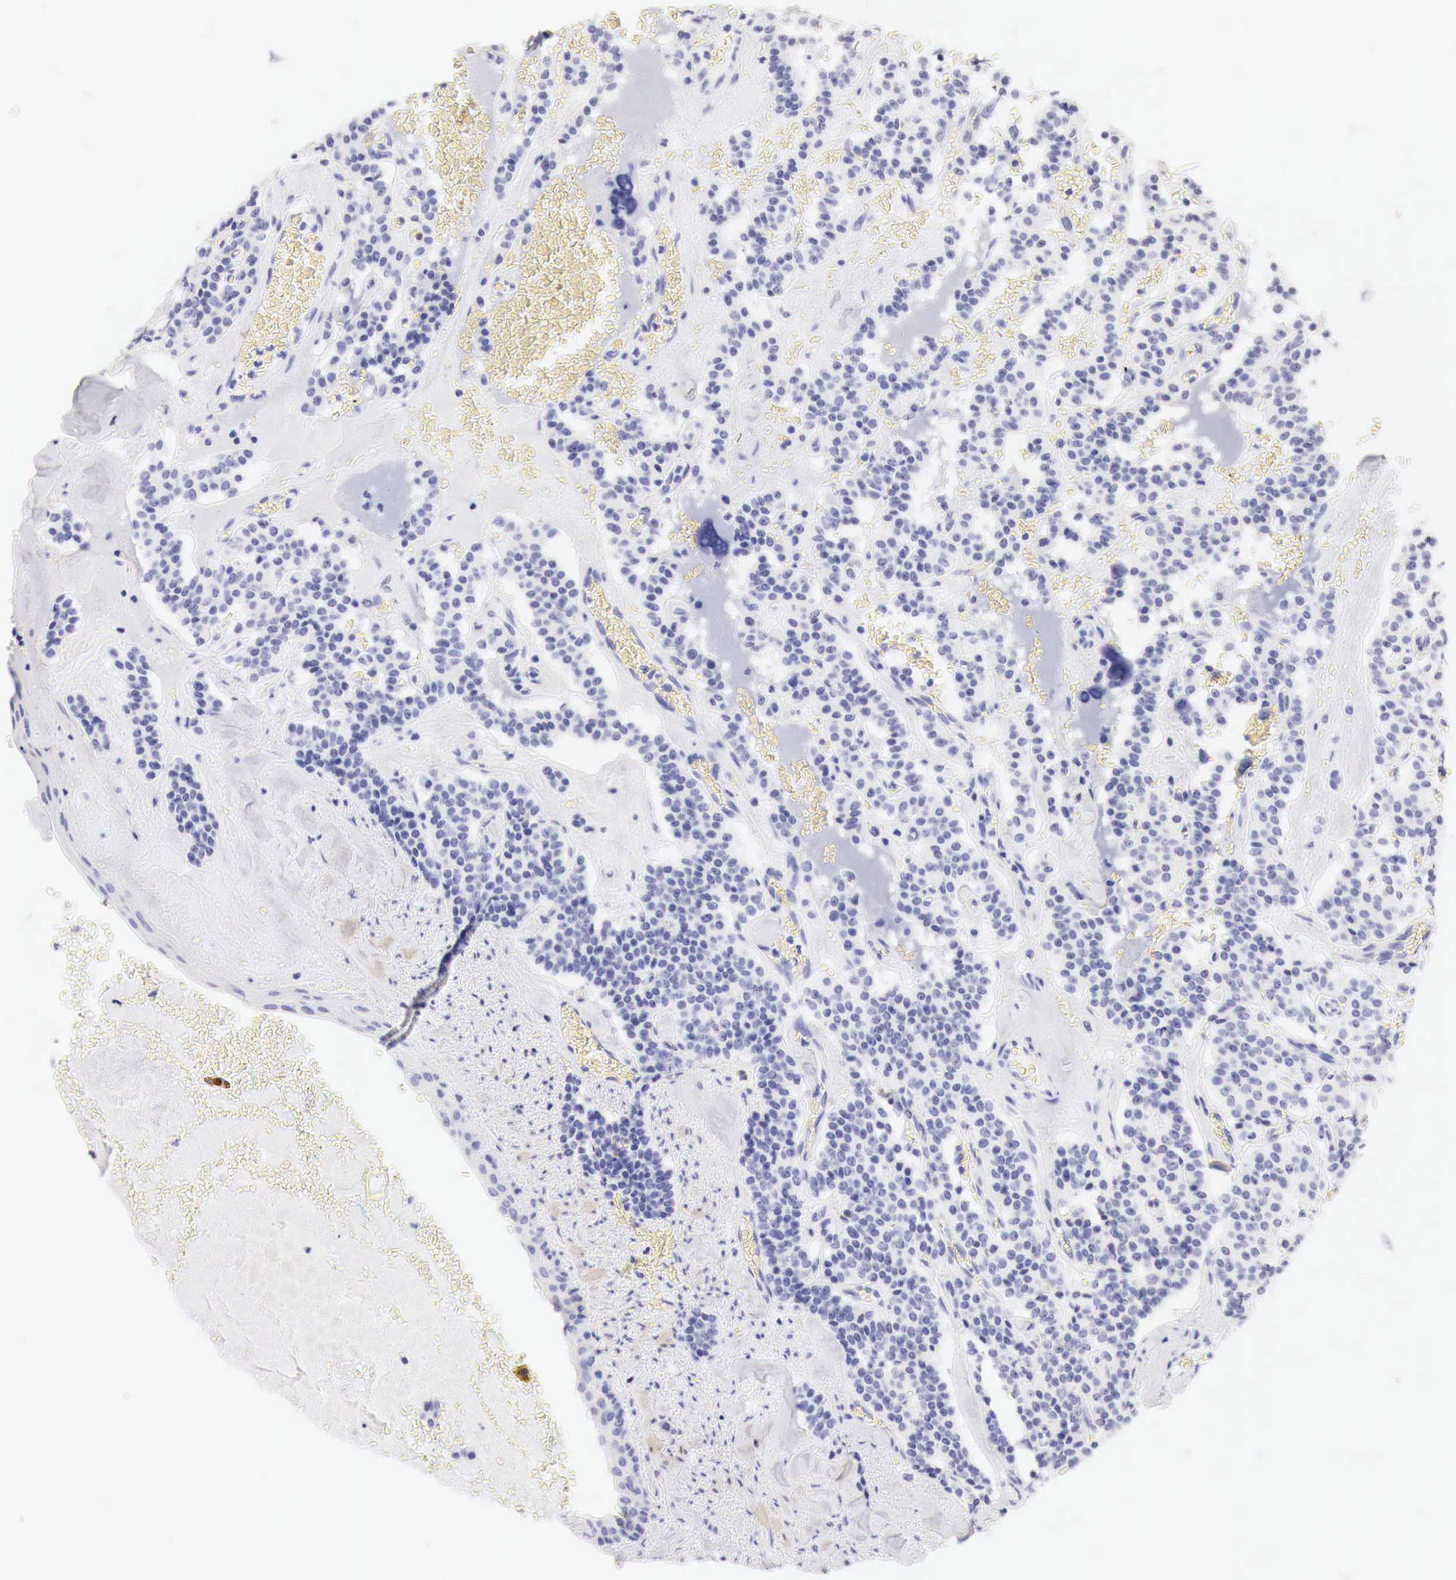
{"staining": {"intensity": "negative", "quantity": "none", "location": "none"}, "tissue": "carcinoid", "cell_type": "Tumor cells", "image_type": "cancer", "snomed": [{"axis": "morphology", "description": "Carcinoid, malignant, NOS"}, {"axis": "topography", "description": "Bronchus"}], "caption": "Malignant carcinoid was stained to show a protein in brown. There is no significant staining in tumor cells.", "gene": "TYR", "patient": {"sex": "male", "age": 55}}